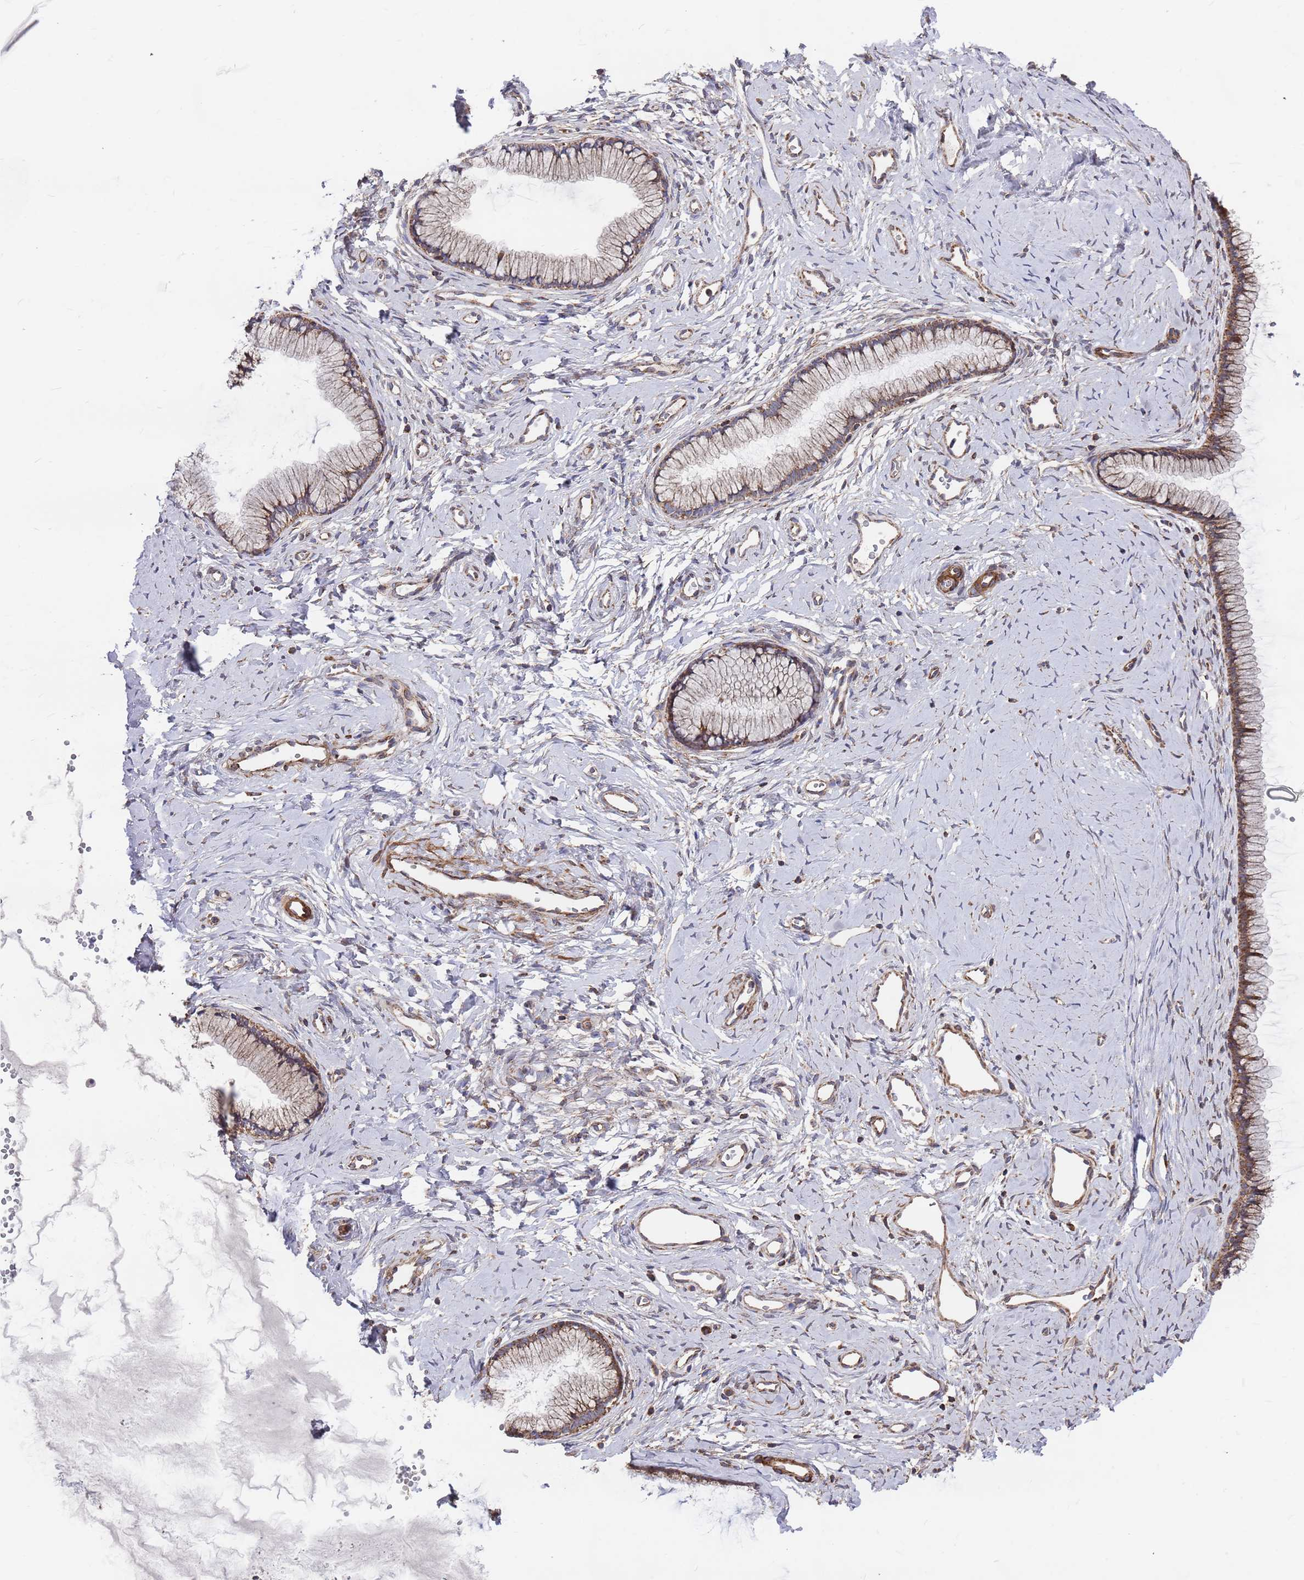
{"staining": {"intensity": "moderate", "quantity": ">75%", "location": "cytoplasmic/membranous"}, "tissue": "cervix", "cell_type": "Glandular cells", "image_type": "normal", "snomed": [{"axis": "morphology", "description": "Normal tissue, NOS"}, {"axis": "topography", "description": "Cervix"}], "caption": "Immunohistochemistry photomicrograph of benign cervix: cervix stained using IHC exhibits medium levels of moderate protein expression localized specifically in the cytoplasmic/membranous of glandular cells, appearing as a cytoplasmic/membranous brown color.", "gene": "WDFY3", "patient": {"sex": "female", "age": 40}}